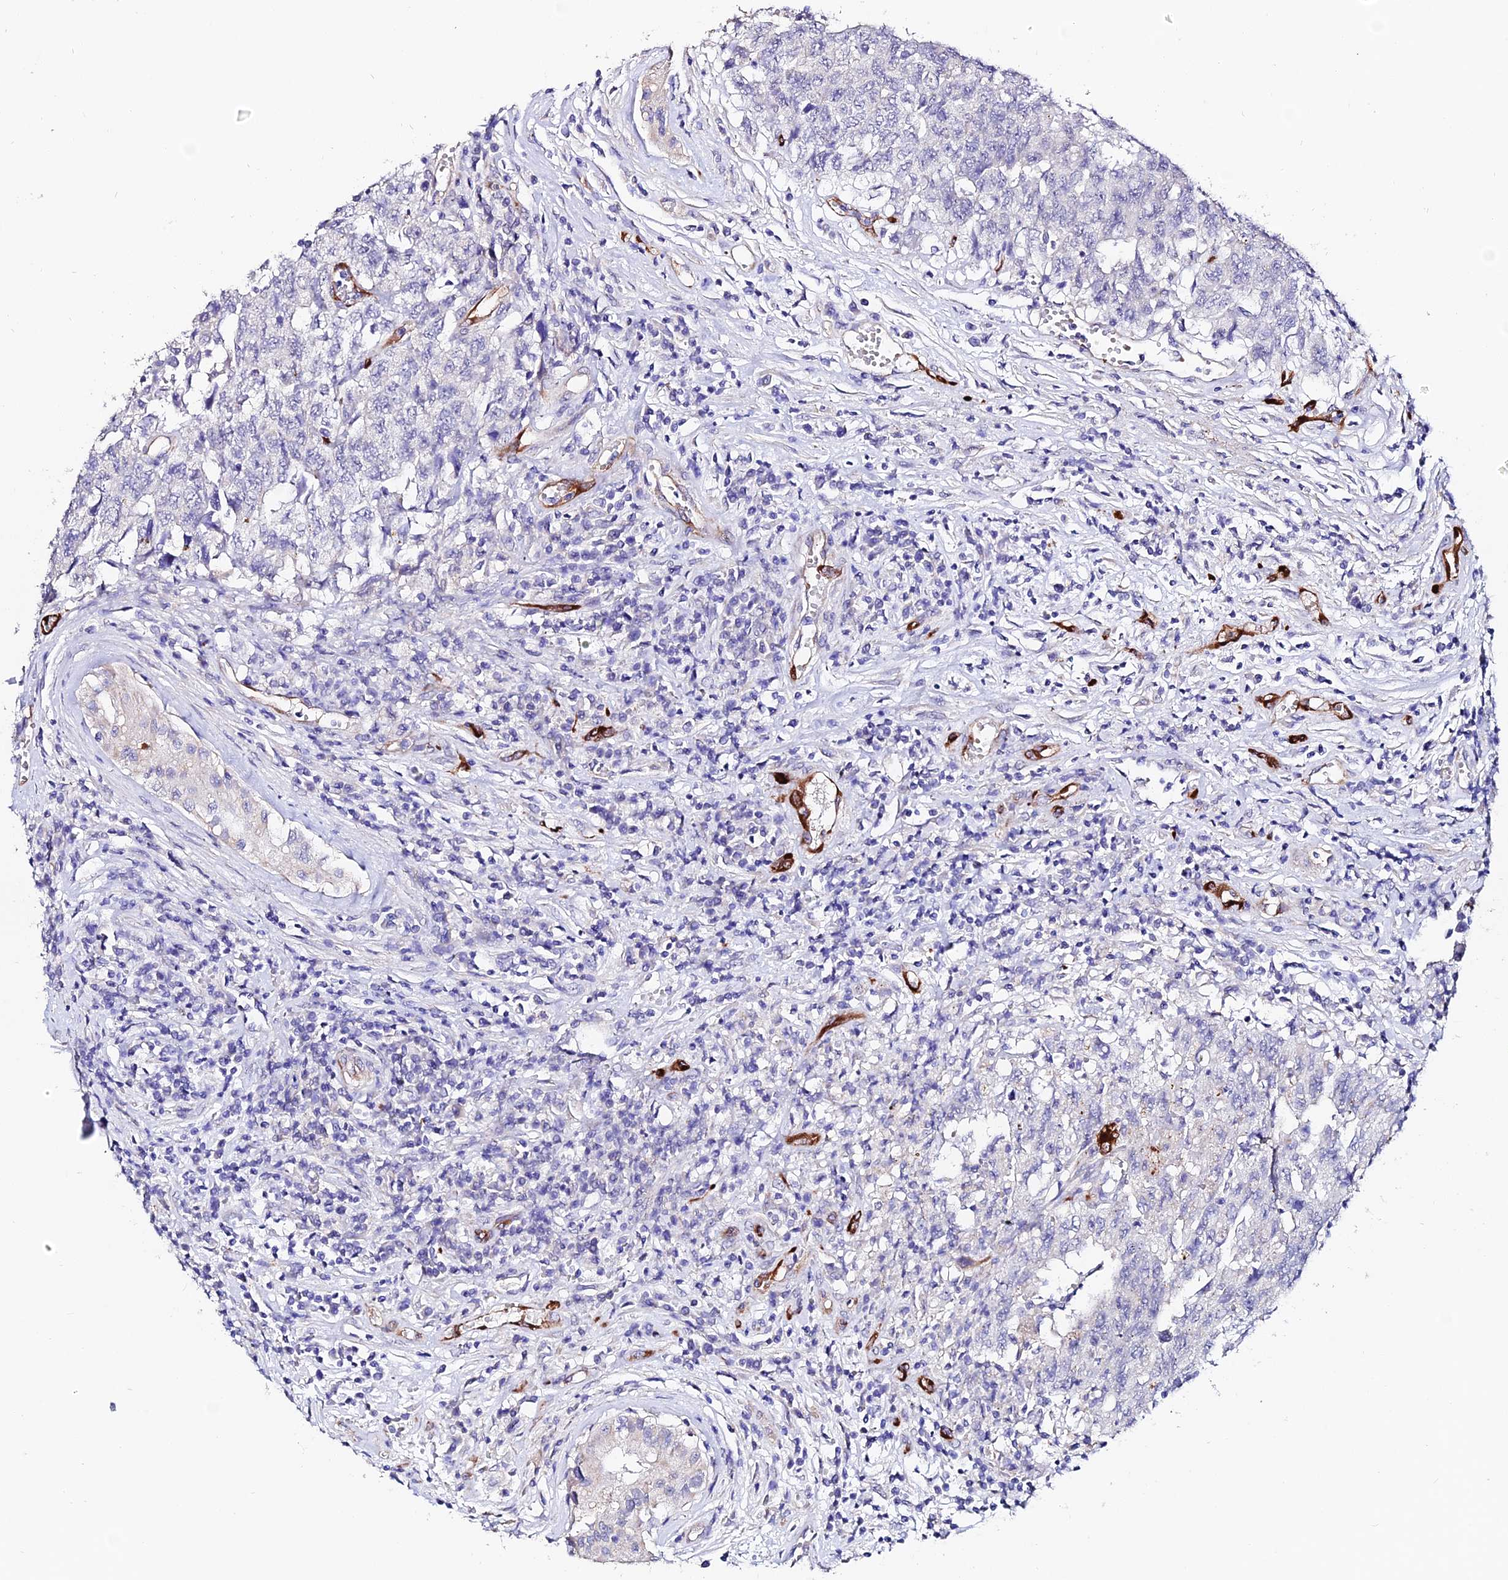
{"staining": {"intensity": "negative", "quantity": "none", "location": "none"}, "tissue": "testis cancer", "cell_type": "Tumor cells", "image_type": "cancer", "snomed": [{"axis": "morphology", "description": "Carcinoma, Embryonal, NOS"}, {"axis": "topography", "description": "Testis"}], "caption": "The micrograph displays no staining of tumor cells in testis cancer (embryonal carcinoma).", "gene": "ESM1", "patient": {"sex": "male", "age": 34}}